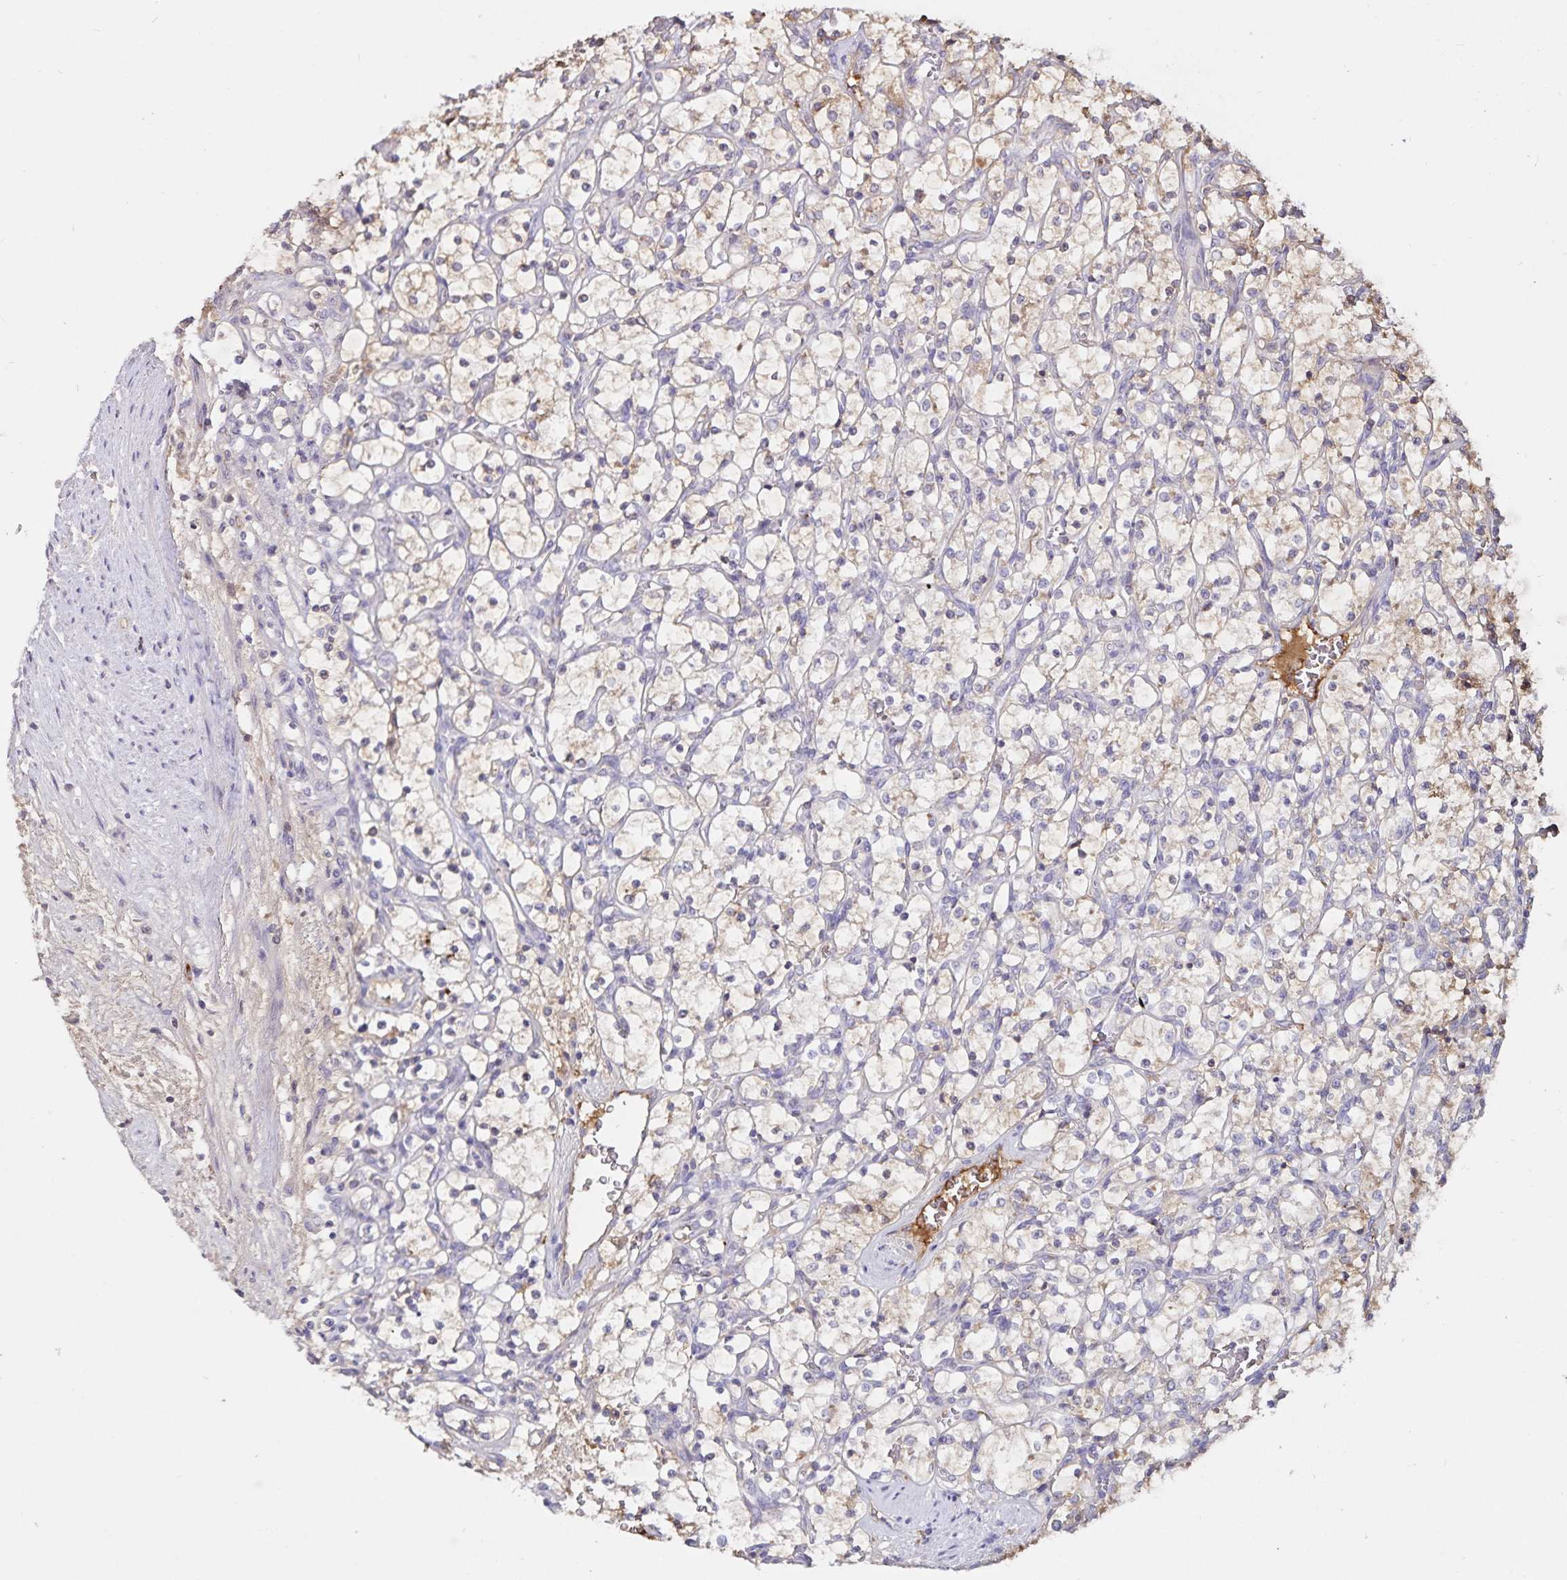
{"staining": {"intensity": "weak", "quantity": "<25%", "location": "cytoplasmic/membranous"}, "tissue": "renal cancer", "cell_type": "Tumor cells", "image_type": "cancer", "snomed": [{"axis": "morphology", "description": "Adenocarcinoma, NOS"}, {"axis": "topography", "description": "Kidney"}], "caption": "IHC of adenocarcinoma (renal) demonstrates no staining in tumor cells. (DAB immunohistochemistry visualized using brightfield microscopy, high magnification).", "gene": "FGG", "patient": {"sex": "female", "age": 69}}